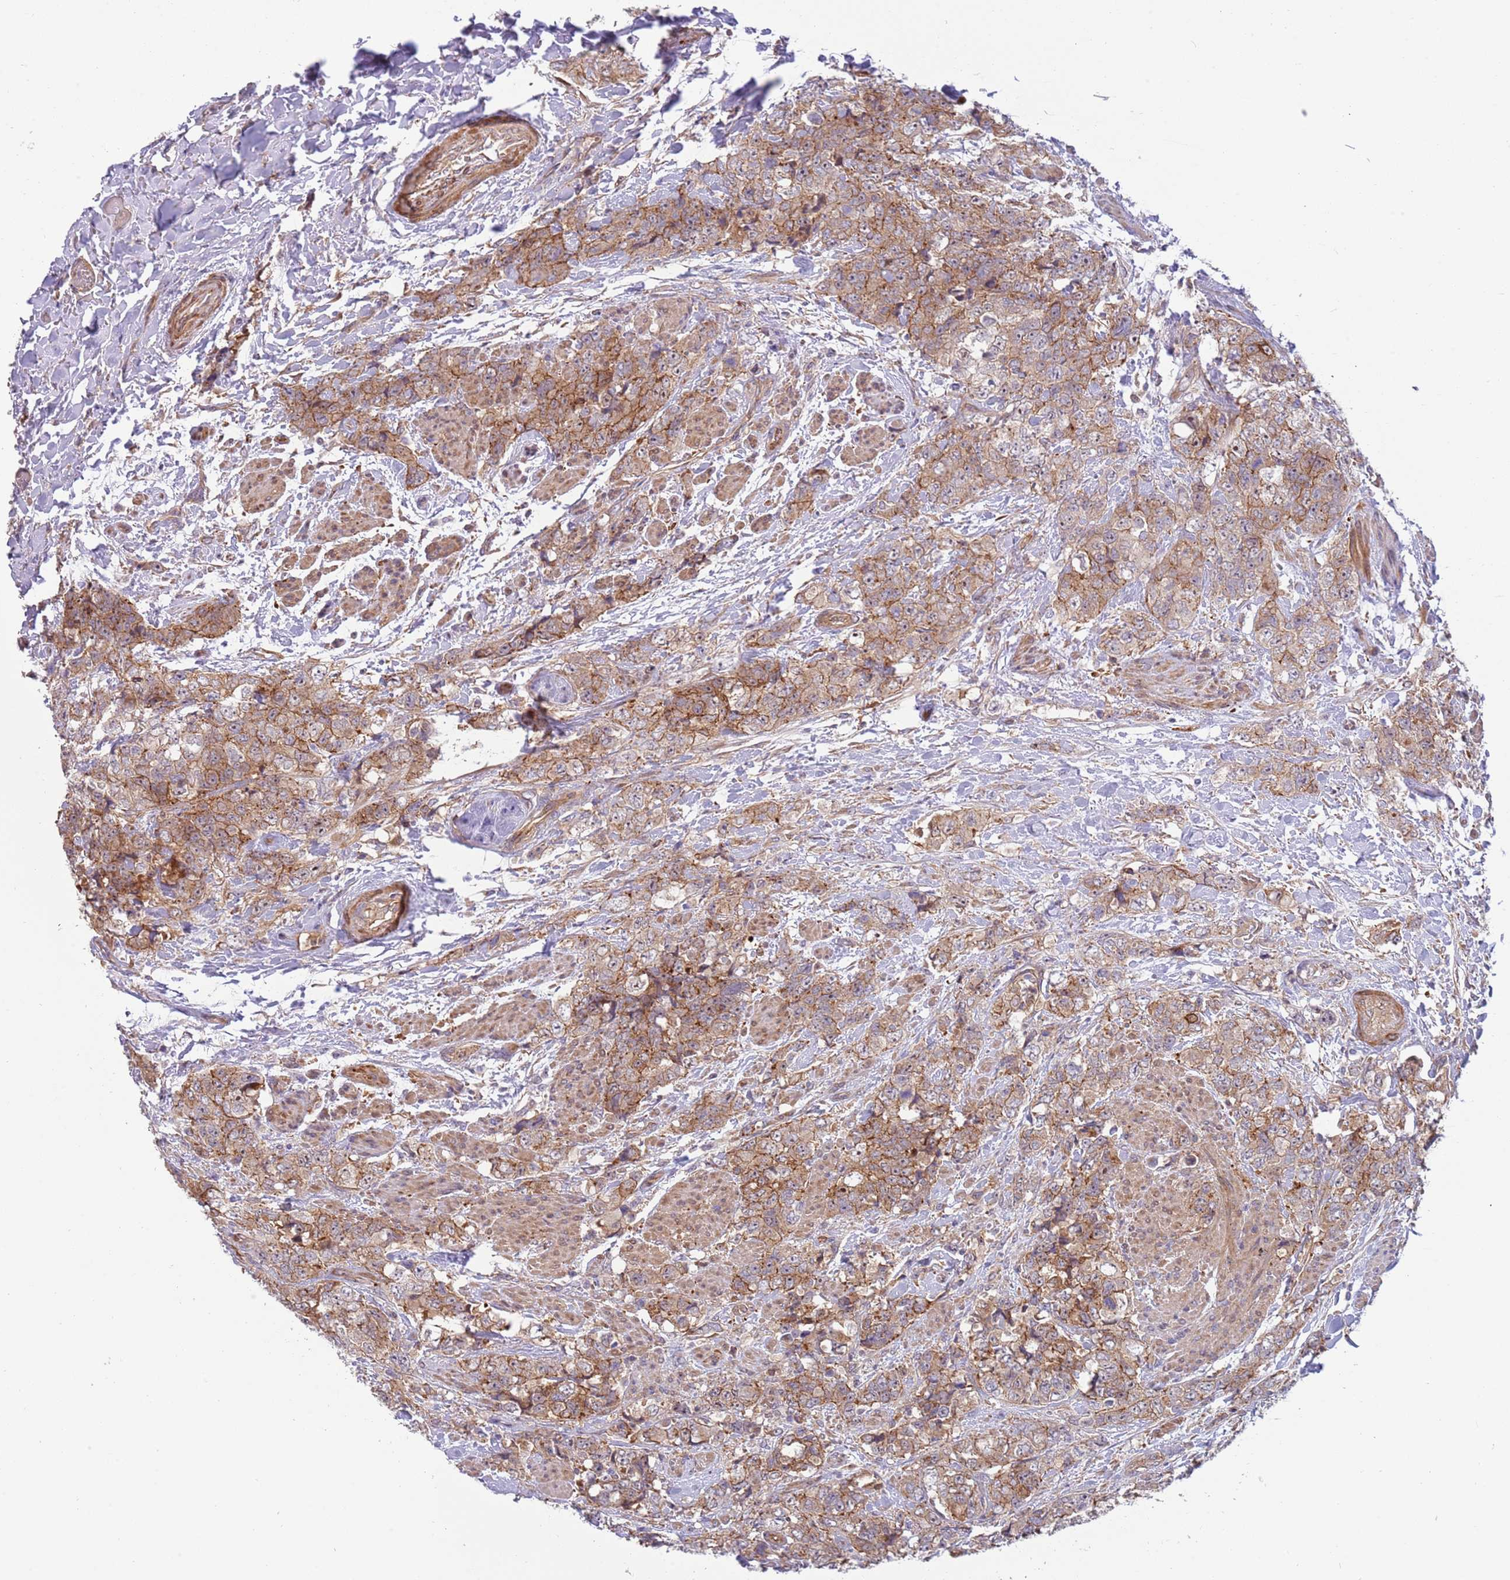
{"staining": {"intensity": "moderate", "quantity": ">75%", "location": "cytoplasmic/membranous"}, "tissue": "urothelial cancer", "cell_type": "Tumor cells", "image_type": "cancer", "snomed": [{"axis": "morphology", "description": "Urothelial carcinoma, High grade"}, {"axis": "topography", "description": "Urinary bladder"}], "caption": "IHC image of neoplastic tissue: human high-grade urothelial carcinoma stained using IHC demonstrates medium levels of moderate protein expression localized specifically in the cytoplasmic/membranous of tumor cells, appearing as a cytoplasmic/membranous brown color.", "gene": "ITGB6", "patient": {"sex": "female", "age": 78}}